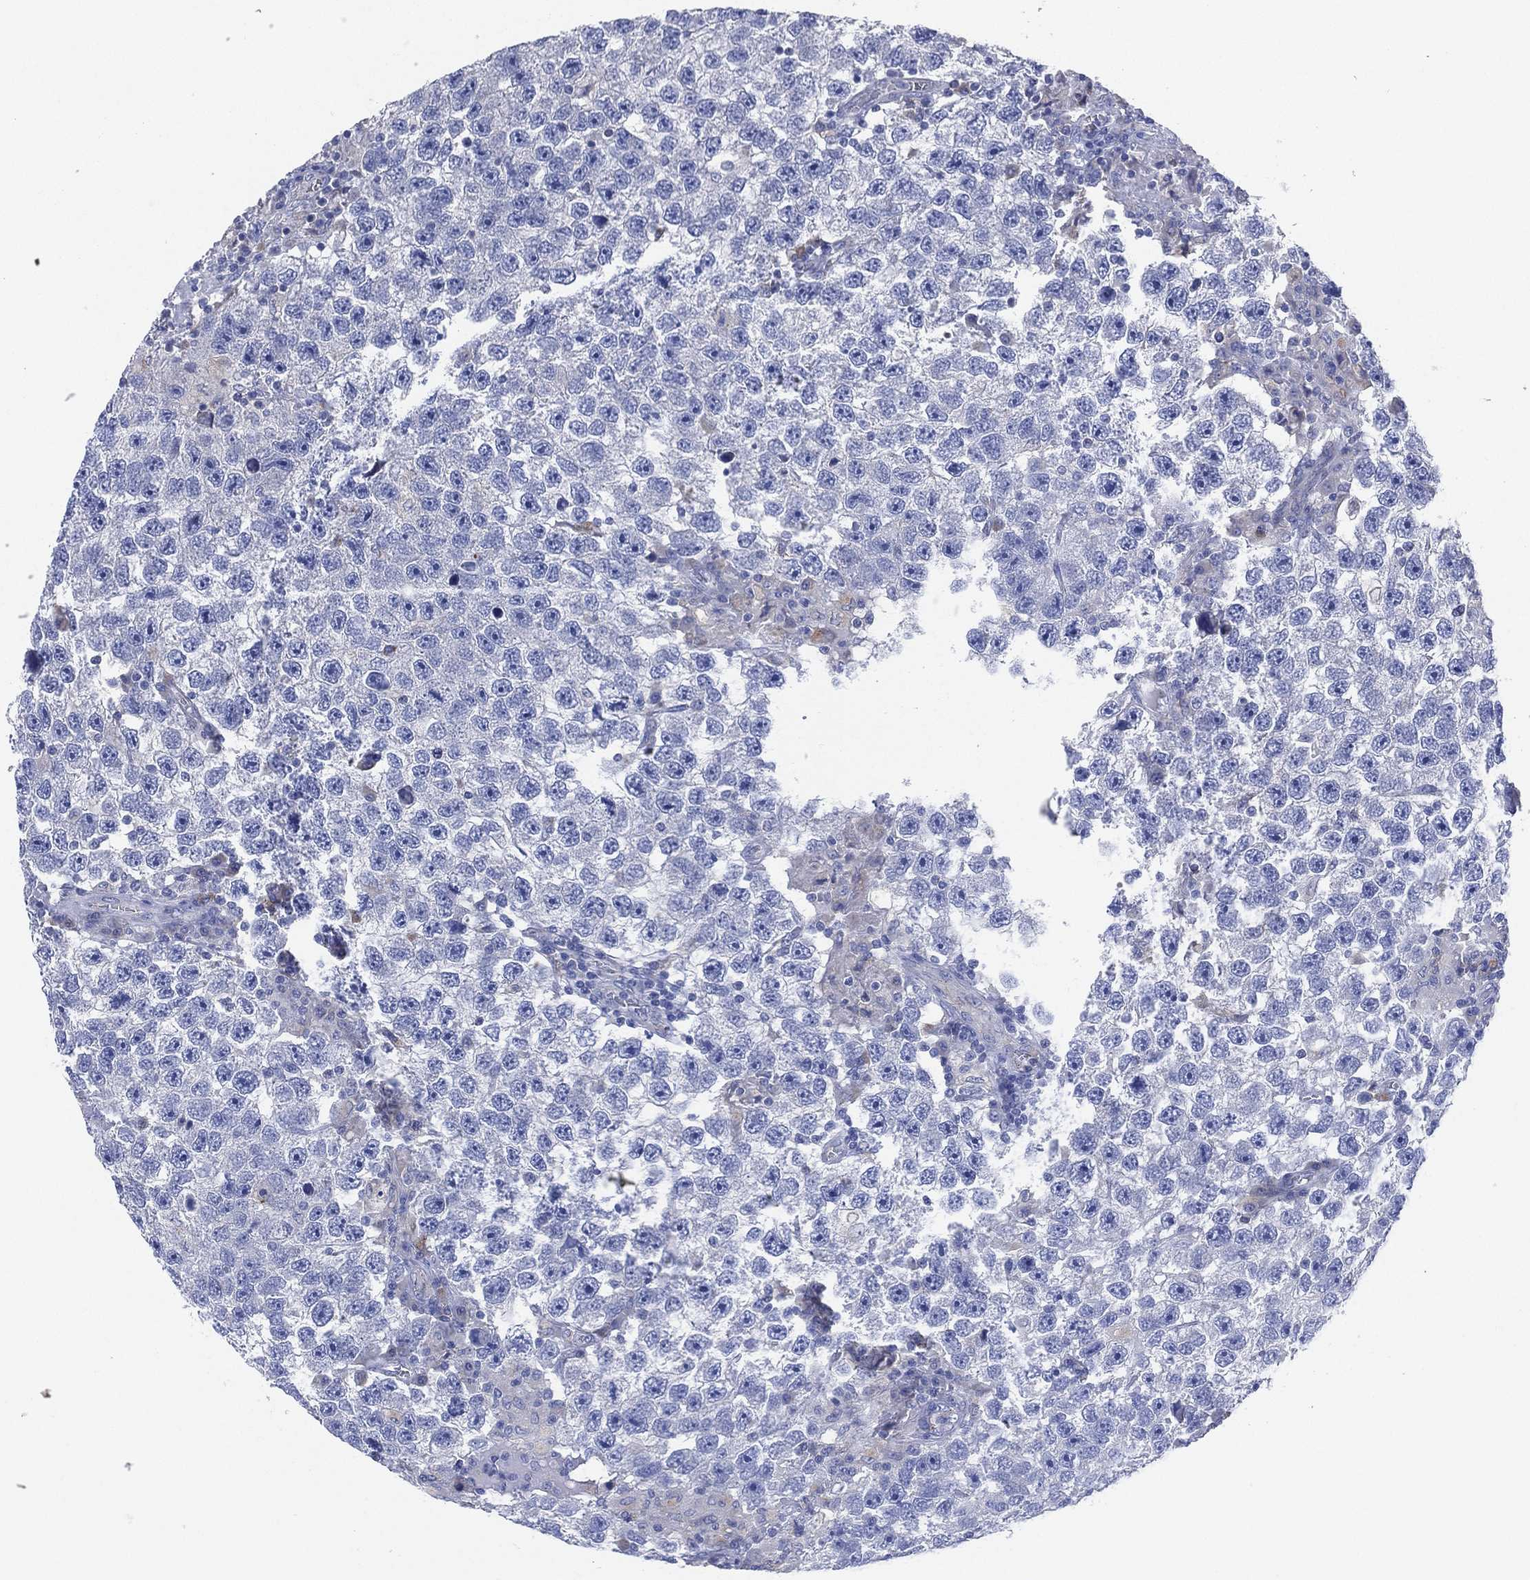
{"staining": {"intensity": "negative", "quantity": "none", "location": "none"}, "tissue": "testis cancer", "cell_type": "Tumor cells", "image_type": "cancer", "snomed": [{"axis": "morphology", "description": "Seminoma, NOS"}, {"axis": "topography", "description": "Testis"}], "caption": "Immunohistochemical staining of human testis seminoma displays no significant expression in tumor cells.", "gene": "GALNS", "patient": {"sex": "male", "age": 26}}